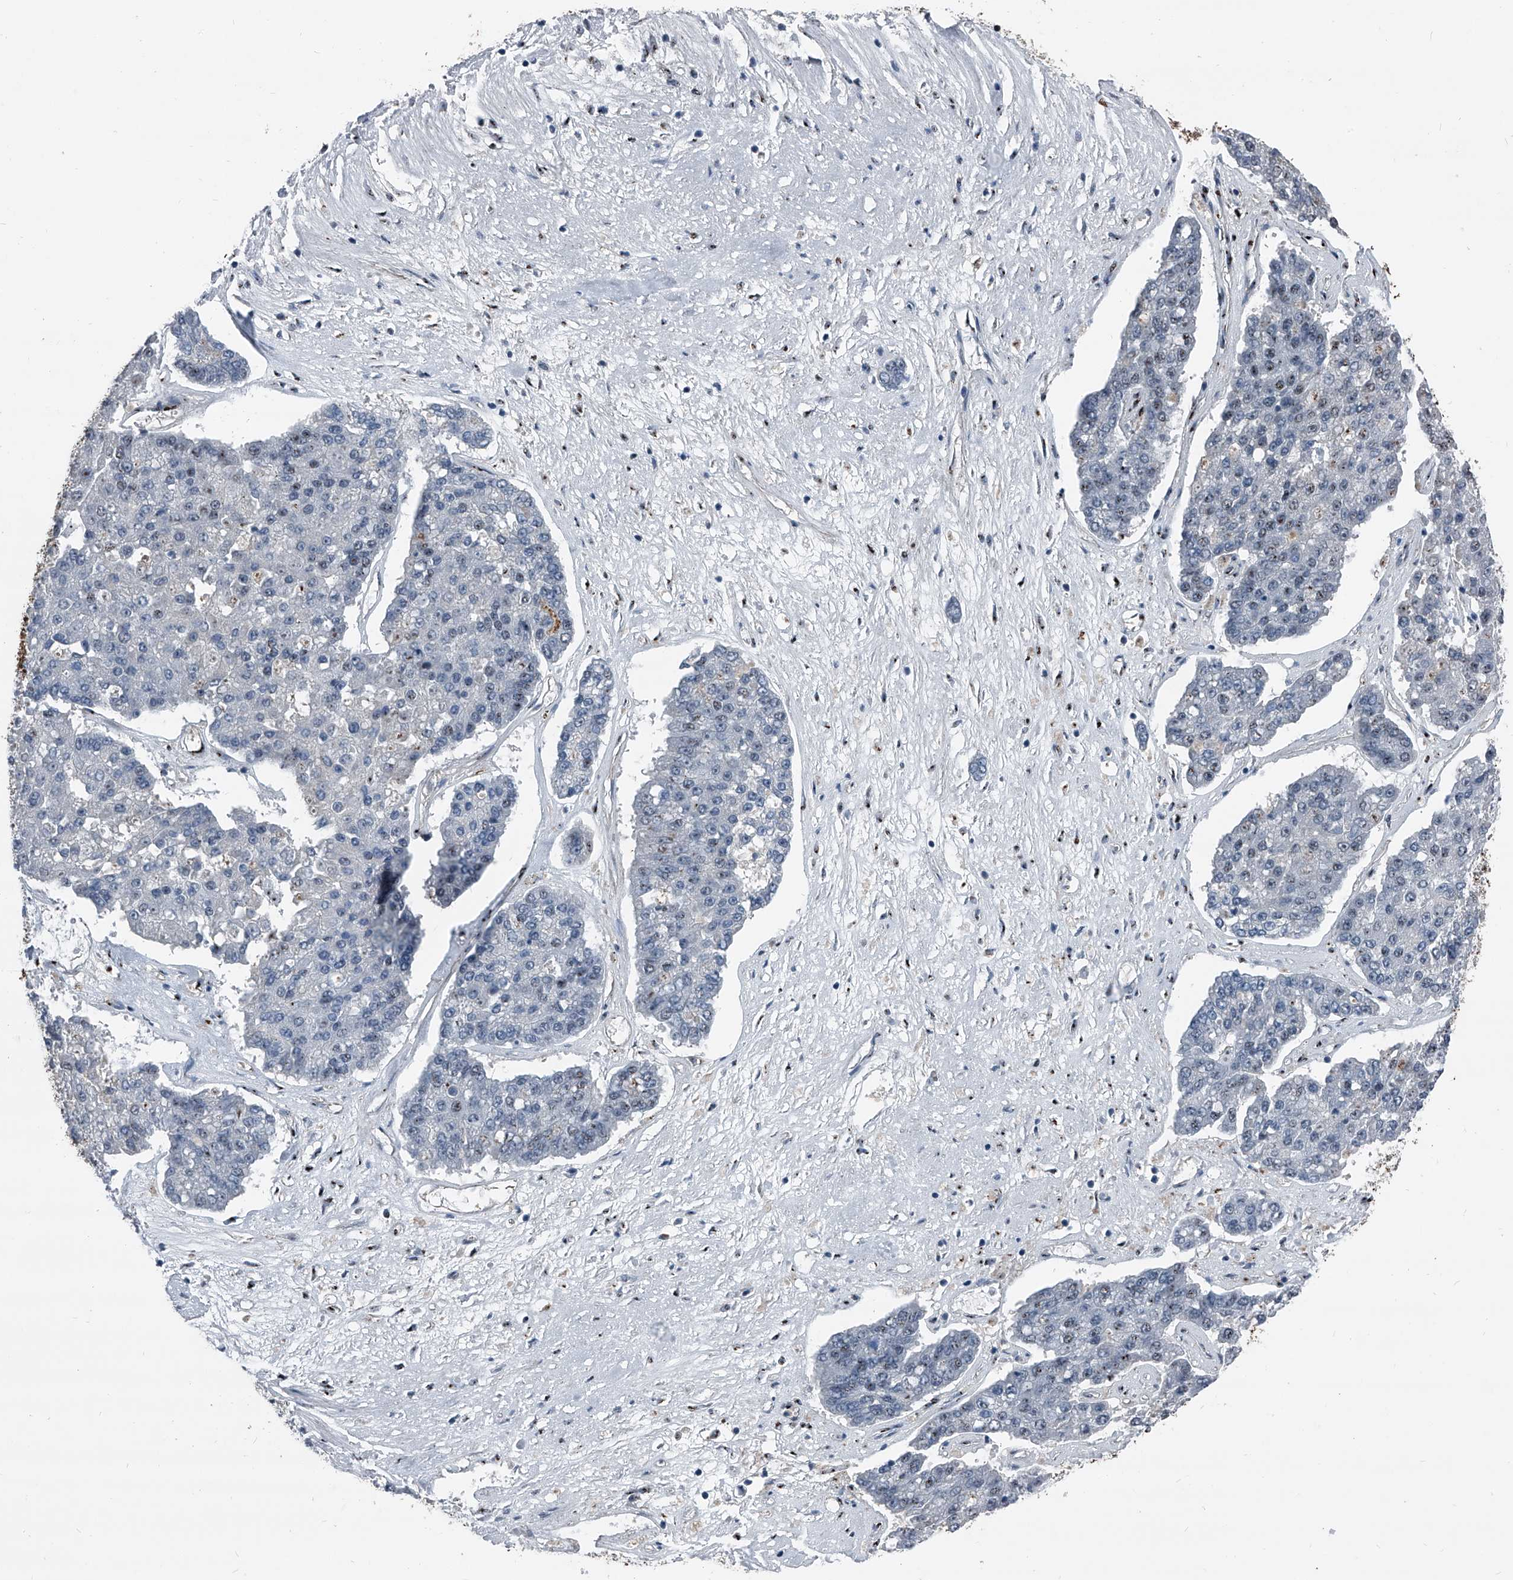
{"staining": {"intensity": "negative", "quantity": "none", "location": "none"}, "tissue": "pancreatic cancer", "cell_type": "Tumor cells", "image_type": "cancer", "snomed": [{"axis": "morphology", "description": "Adenocarcinoma, NOS"}, {"axis": "topography", "description": "Pancreas"}], "caption": "An immunohistochemistry image of pancreatic cancer is shown. There is no staining in tumor cells of pancreatic cancer.", "gene": "MEN1", "patient": {"sex": "male", "age": 50}}